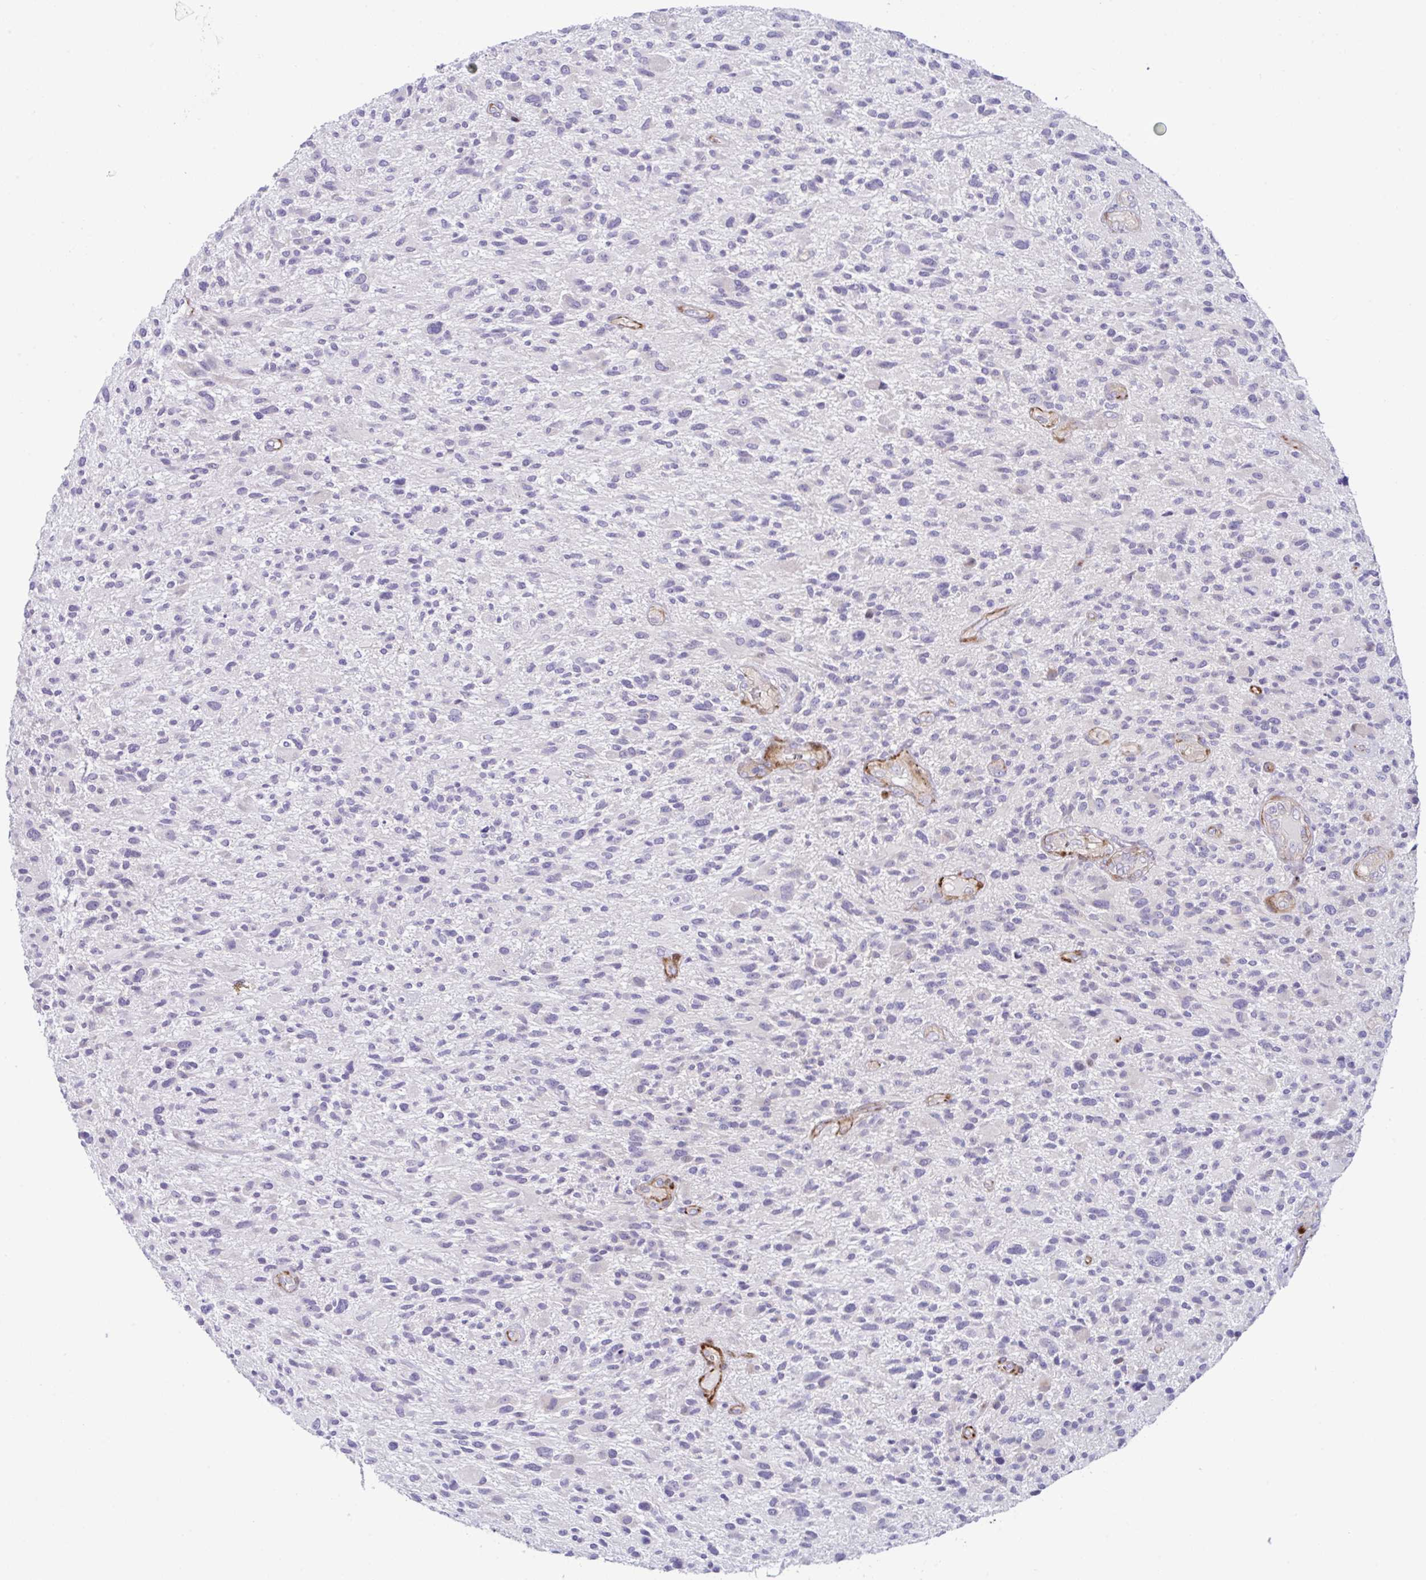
{"staining": {"intensity": "negative", "quantity": "none", "location": "none"}, "tissue": "glioma", "cell_type": "Tumor cells", "image_type": "cancer", "snomed": [{"axis": "morphology", "description": "Glioma, malignant, High grade"}, {"axis": "topography", "description": "Brain"}], "caption": "DAB immunohistochemical staining of malignant glioma (high-grade) reveals no significant staining in tumor cells.", "gene": "ZNF713", "patient": {"sex": "male", "age": 47}}